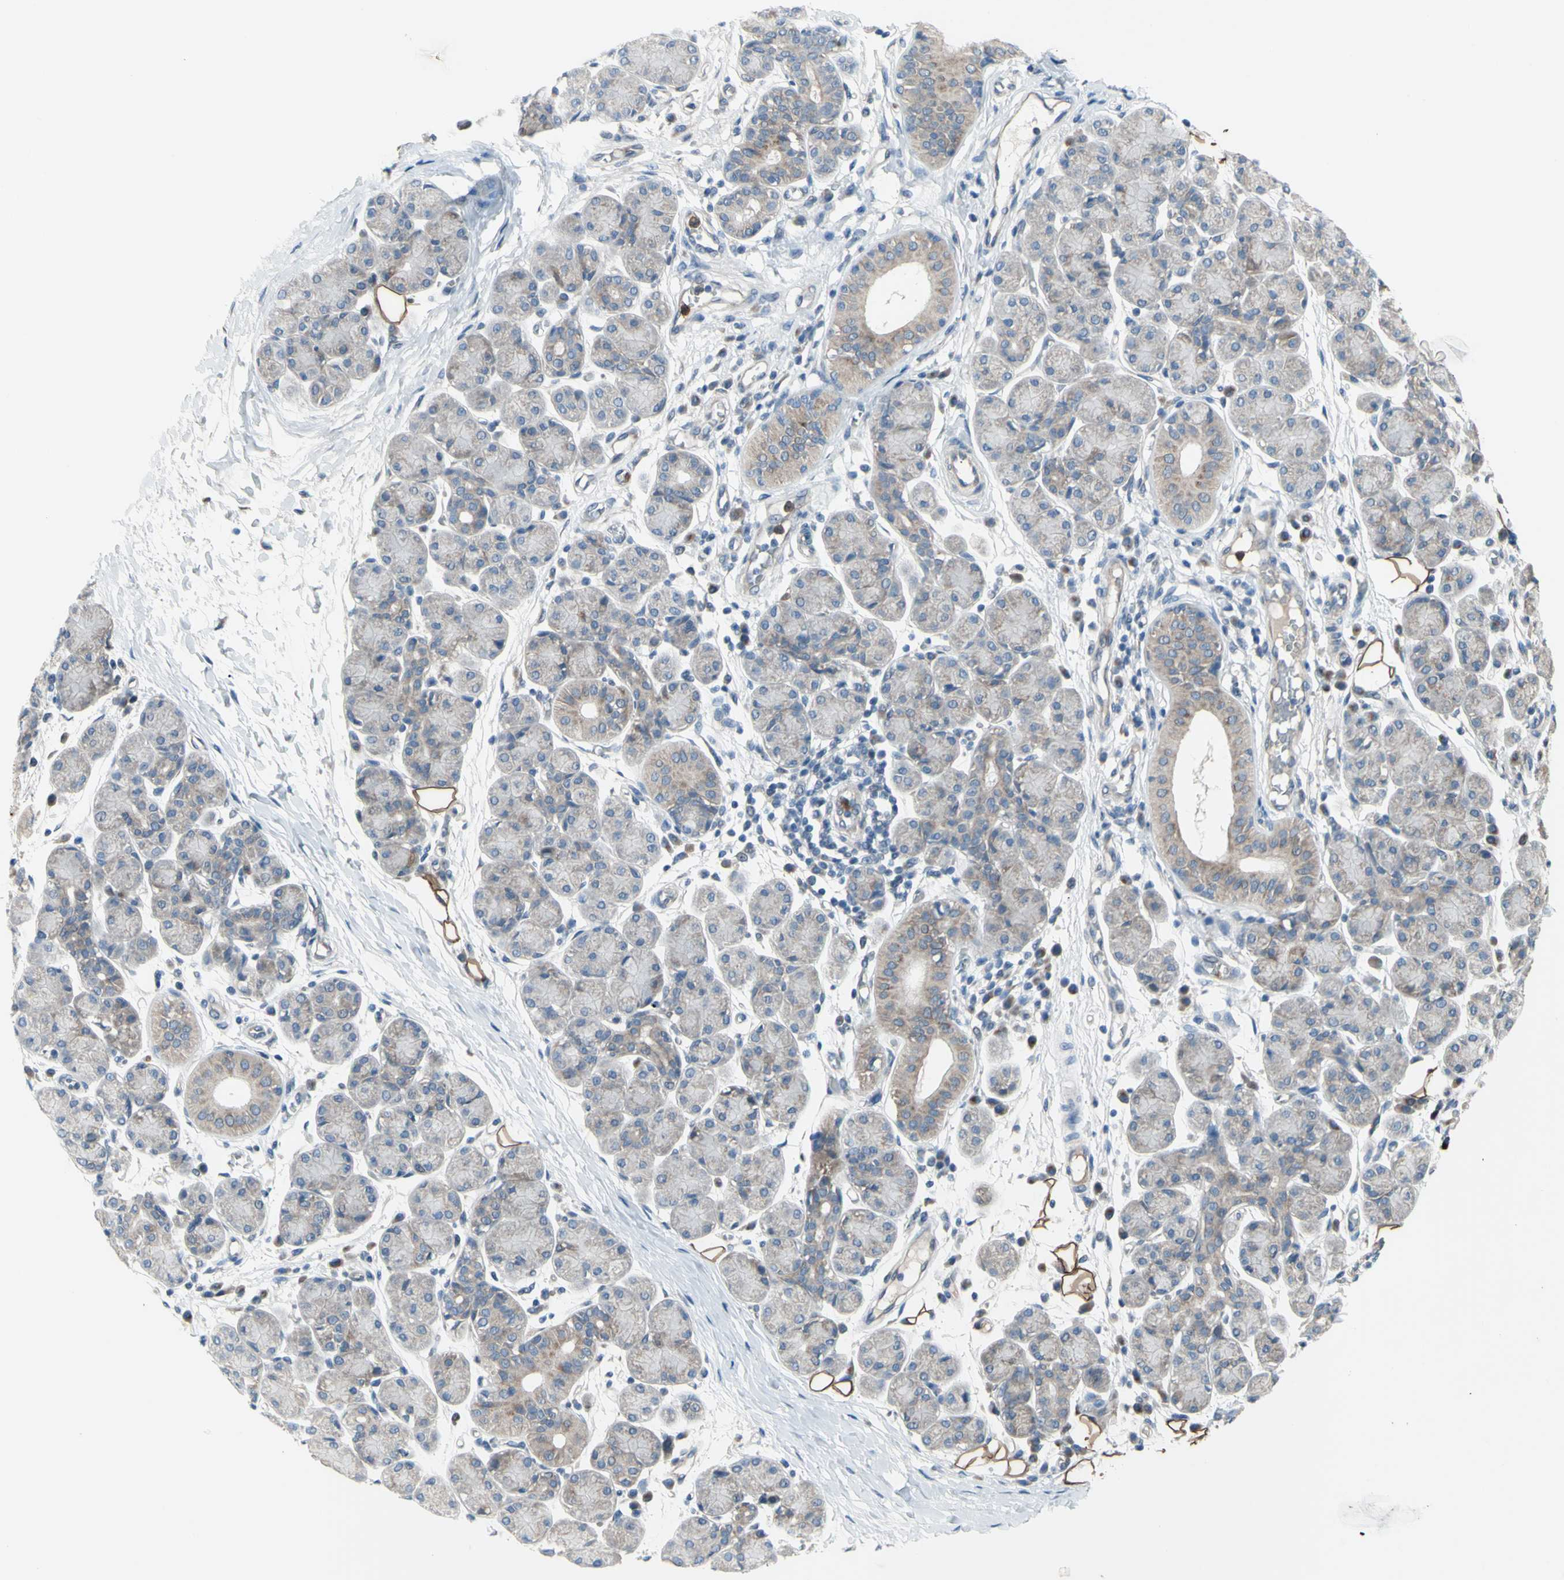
{"staining": {"intensity": "moderate", "quantity": ">75%", "location": "cytoplasmic/membranous"}, "tissue": "salivary gland", "cell_type": "Glandular cells", "image_type": "normal", "snomed": [{"axis": "morphology", "description": "Normal tissue, NOS"}, {"axis": "morphology", "description": "Inflammation, NOS"}, {"axis": "topography", "description": "Lymph node"}, {"axis": "topography", "description": "Salivary gland"}], "caption": "High-magnification brightfield microscopy of benign salivary gland stained with DAB (brown) and counterstained with hematoxylin (blue). glandular cells exhibit moderate cytoplasmic/membranous expression is appreciated in approximately>75% of cells. (brown staining indicates protein expression, while blue staining denotes nuclei).", "gene": "GRAMD2B", "patient": {"sex": "male", "age": 3}}